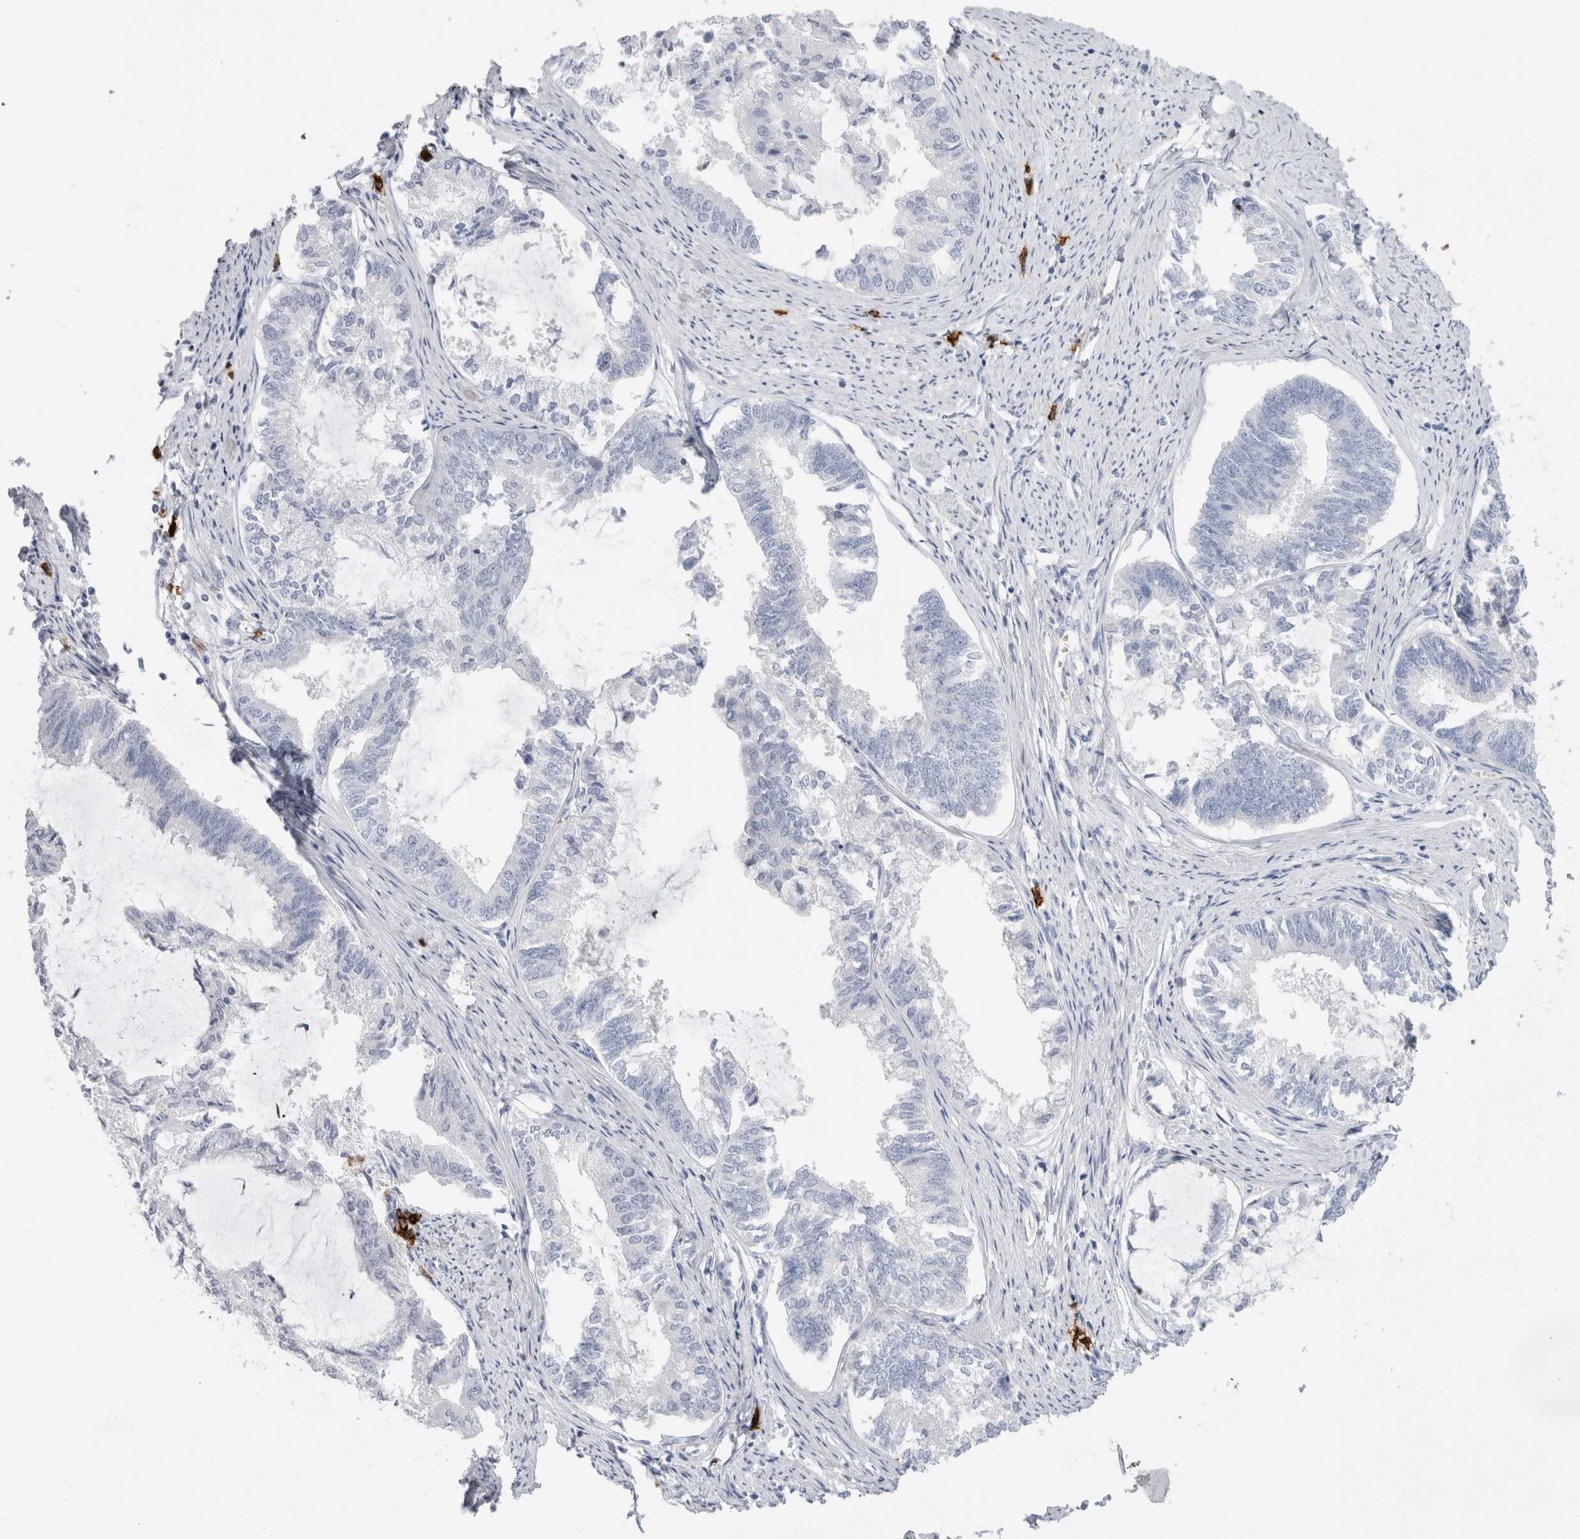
{"staining": {"intensity": "negative", "quantity": "none", "location": "none"}, "tissue": "endometrial cancer", "cell_type": "Tumor cells", "image_type": "cancer", "snomed": [{"axis": "morphology", "description": "Adenocarcinoma, NOS"}, {"axis": "topography", "description": "Endometrium"}], "caption": "Immunohistochemistry of human adenocarcinoma (endometrial) exhibits no positivity in tumor cells.", "gene": "CD38", "patient": {"sex": "female", "age": 86}}